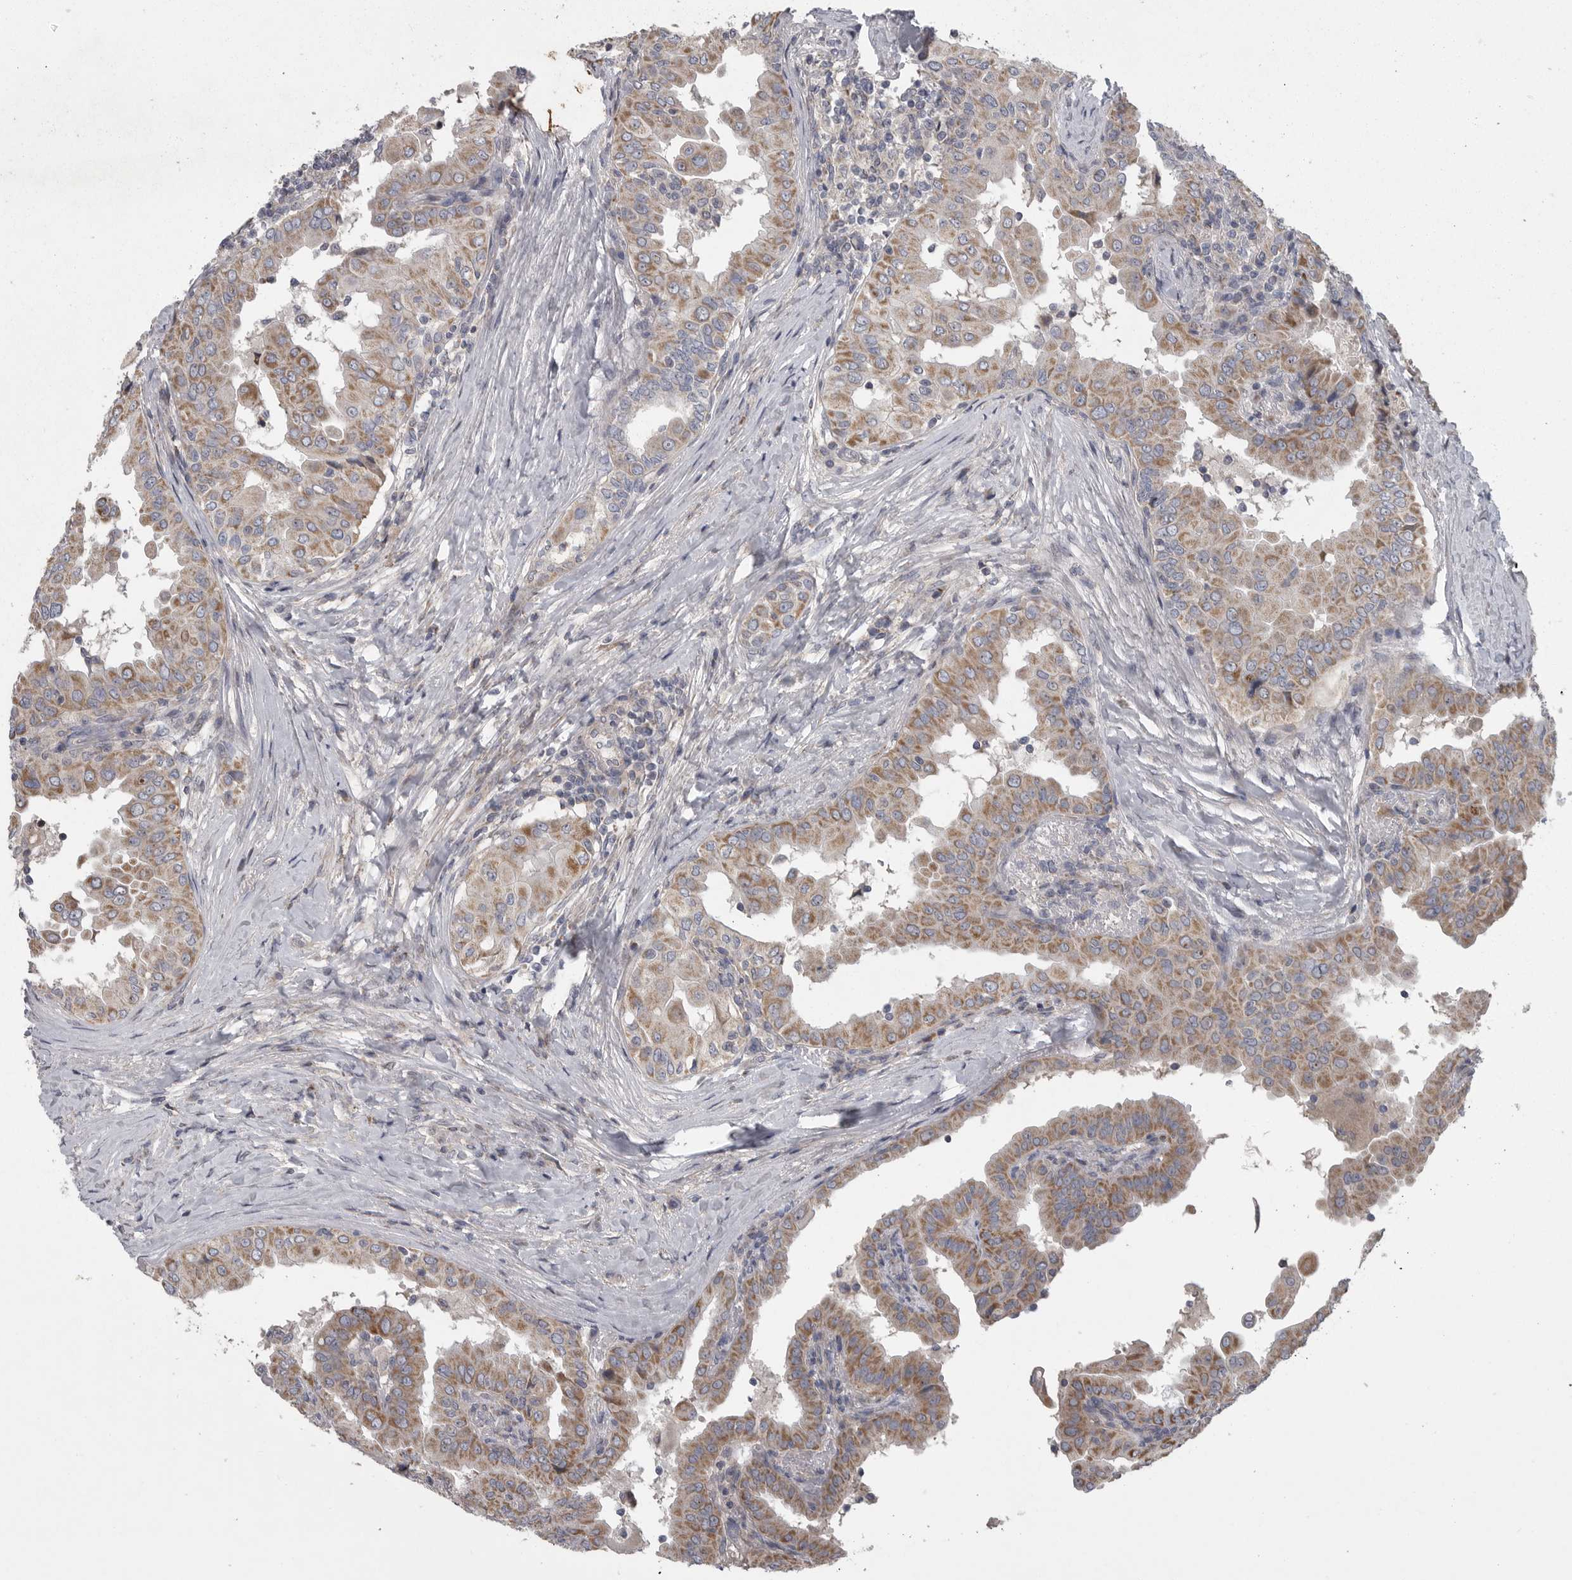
{"staining": {"intensity": "moderate", "quantity": ">75%", "location": "cytoplasmic/membranous"}, "tissue": "thyroid cancer", "cell_type": "Tumor cells", "image_type": "cancer", "snomed": [{"axis": "morphology", "description": "Papillary adenocarcinoma, NOS"}, {"axis": "topography", "description": "Thyroid gland"}], "caption": "Thyroid cancer (papillary adenocarcinoma) stained with DAB immunohistochemistry (IHC) demonstrates medium levels of moderate cytoplasmic/membranous staining in approximately >75% of tumor cells. The staining was performed using DAB to visualize the protein expression in brown, while the nuclei were stained in blue with hematoxylin (Magnification: 20x).", "gene": "CRP", "patient": {"sex": "male", "age": 33}}